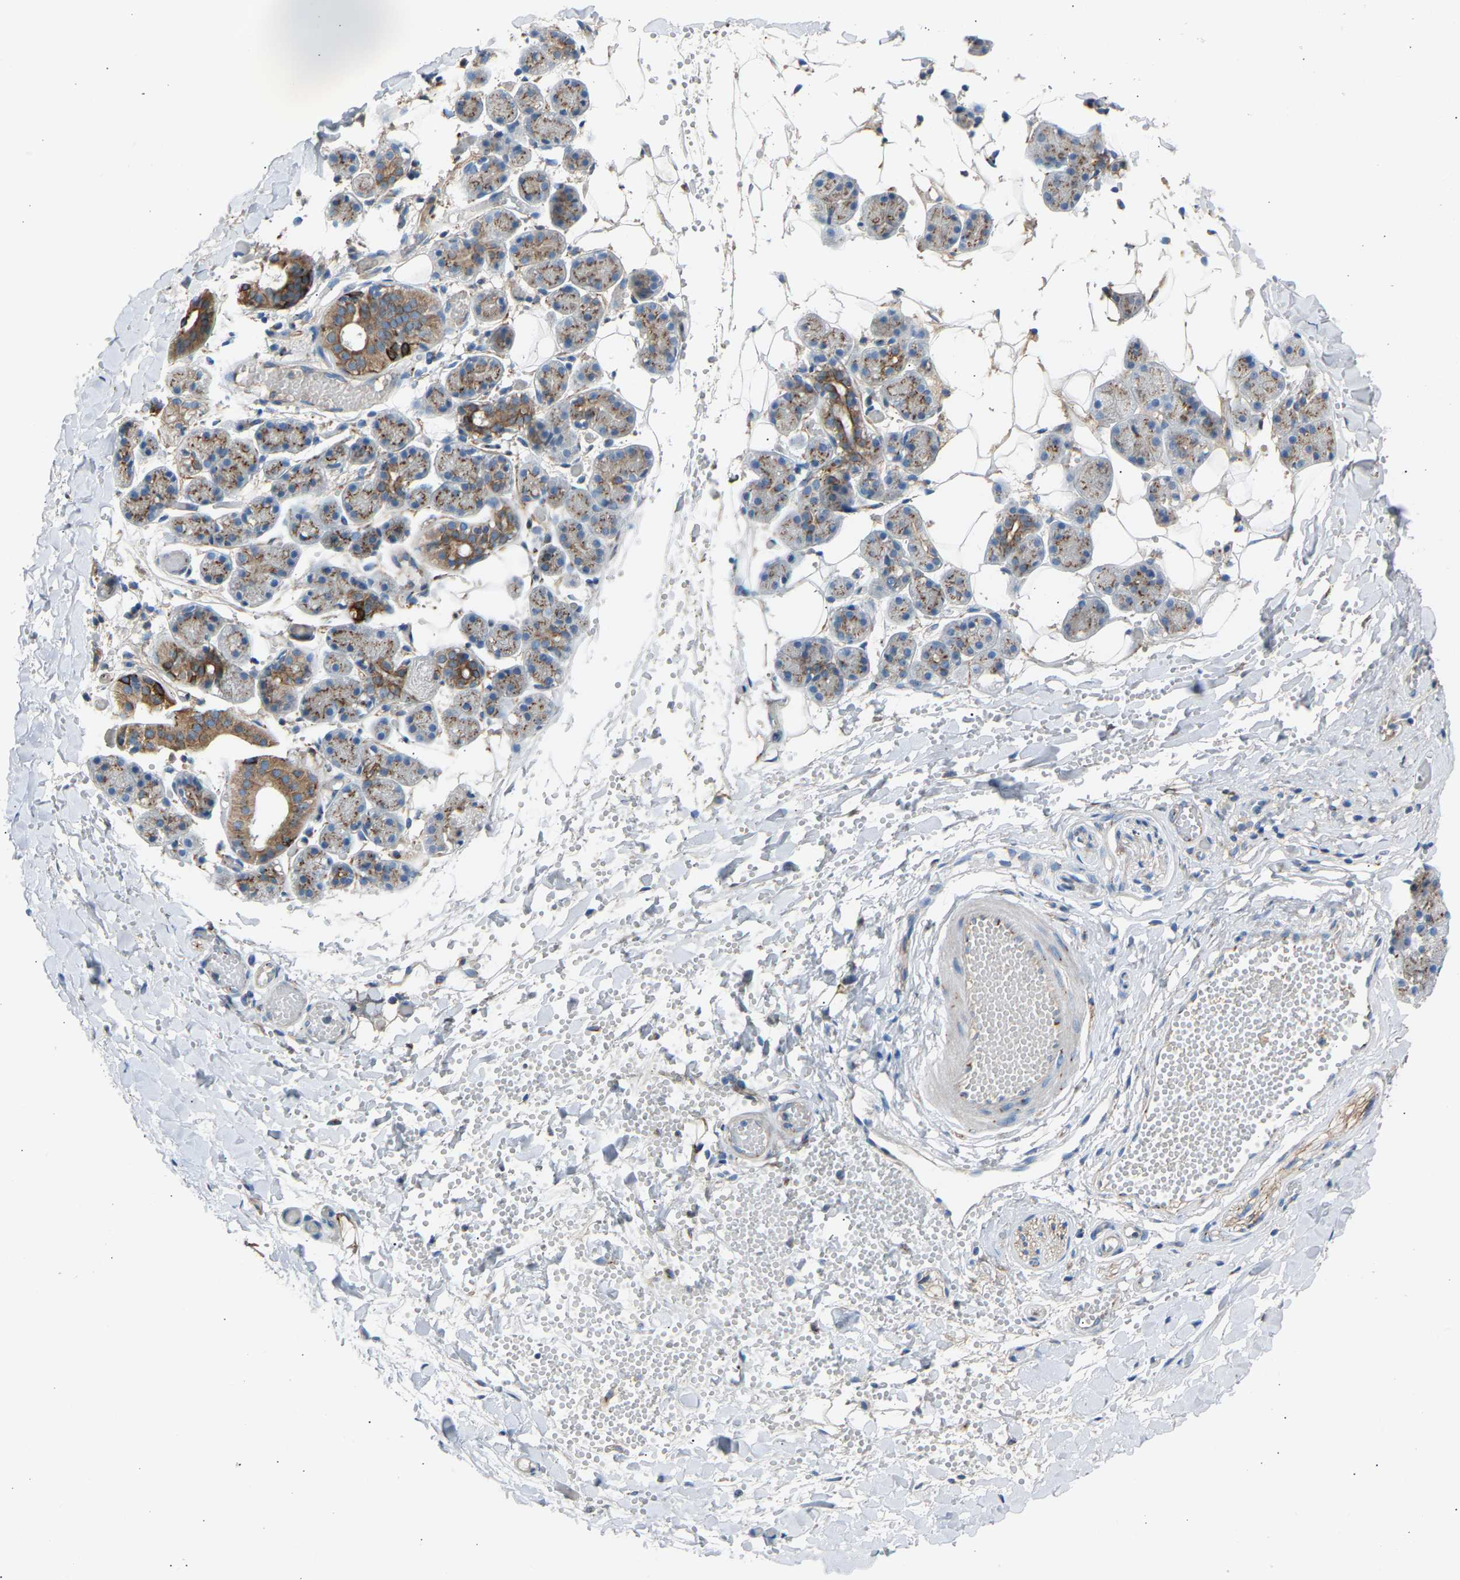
{"staining": {"intensity": "strong", "quantity": "25%-75%", "location": "cytoplasmic/membranous"}, "tissue": "salivary gland", "cell_type": "Glandular cells", "image_type": "normal", "snomed": [{"axis": "morphology", "description": "Normal tissue, NOS"}, {"axis": "topography", "description": "Salivary gland"}], "caption": "Protein expression analysis of benign salivary gland reveals strong cytoplasmic/membranous staining in about 25%-75% of glandular cells.", "gene": "CYREN", "patient": {"sex": "female", "age": 33}}